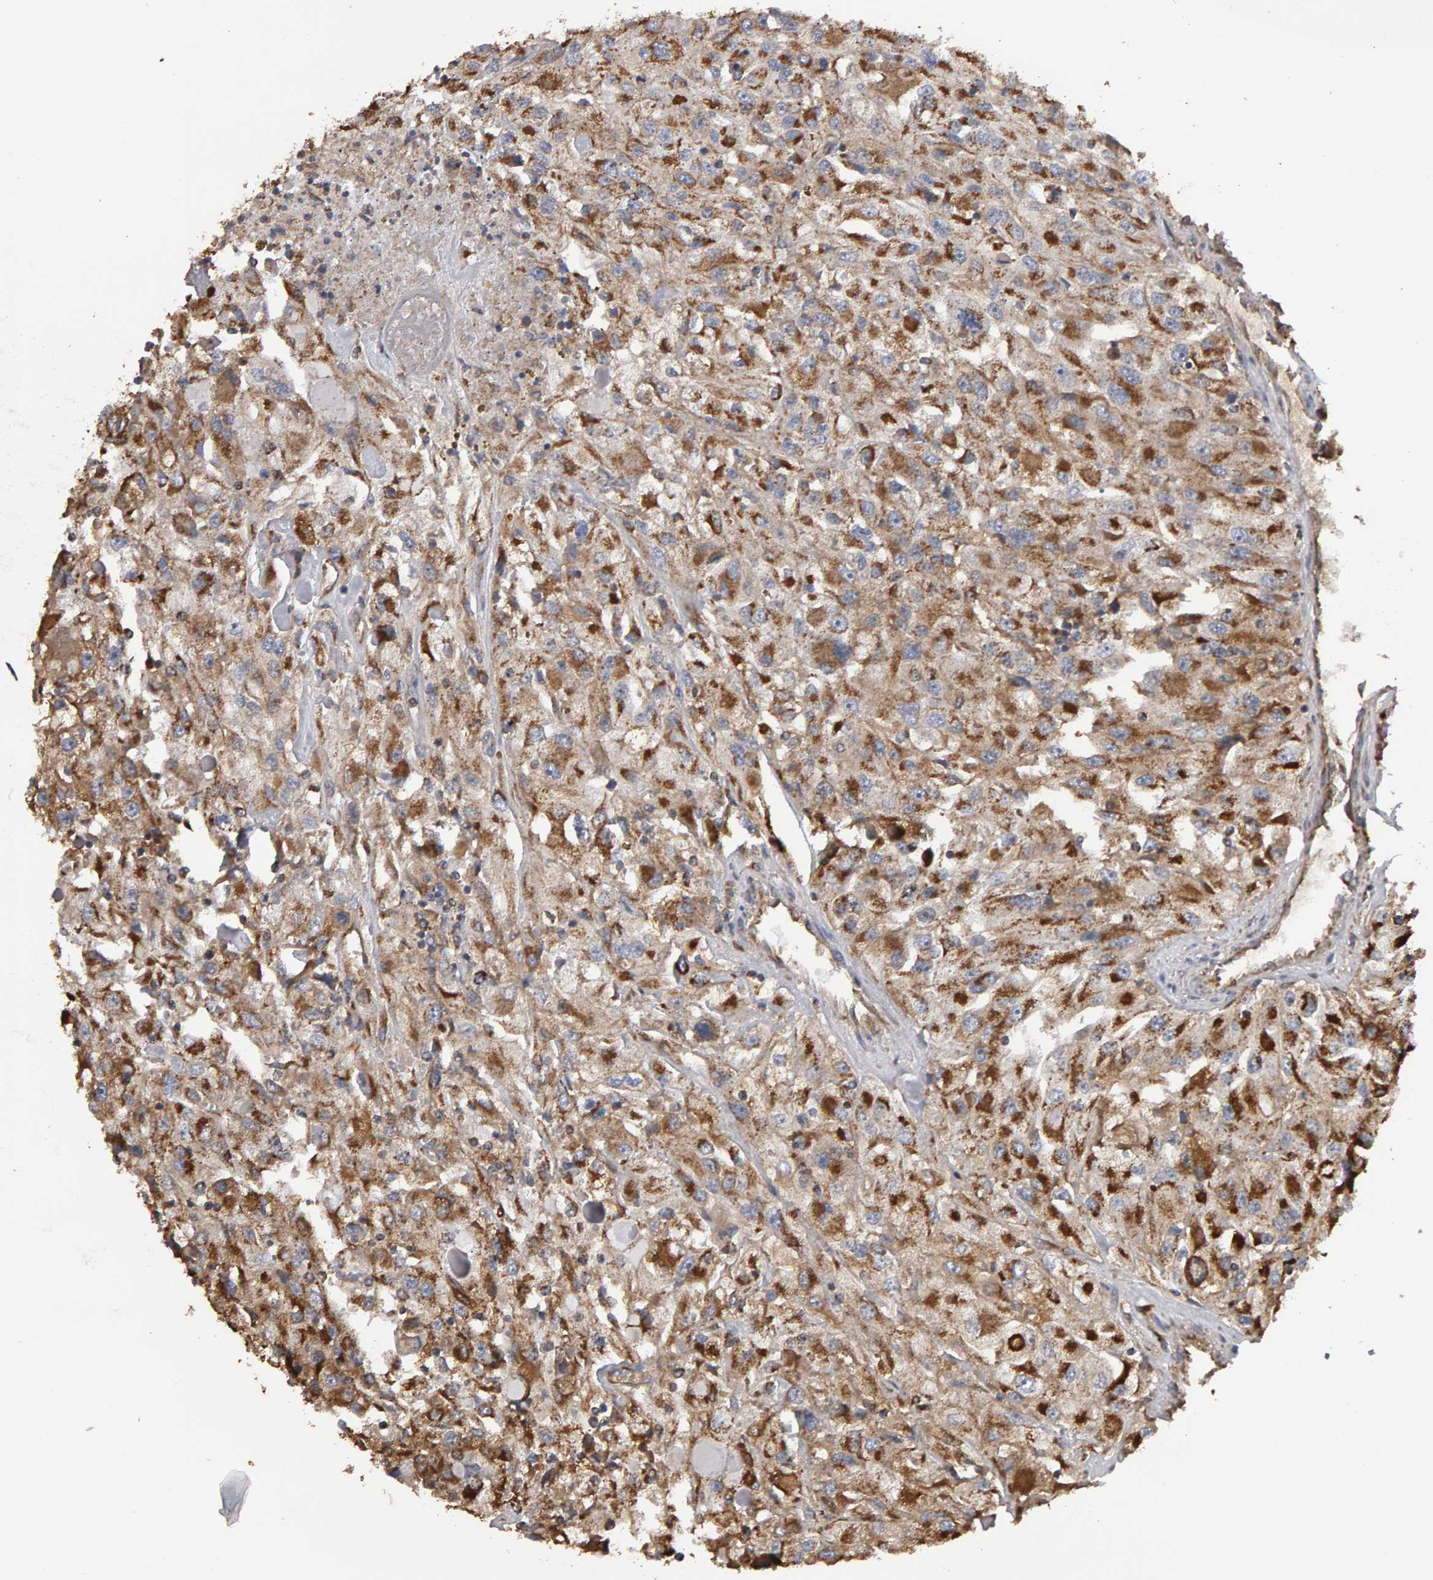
{"staining": {"intensity": "moderate", "quantity": ">75%", "location": "cytoplasmic/membranous"}, "tissue": "renal cancer", "cell_type": "Tumor cells", "image_type": "cancer", "snomed": [{"axis": "morphology", "description": "Adenocarcinoma, NOS"}, {"axis": "topography", "description": "Kidney"}], "caption": "Protein expression by immunohistochemistry displays moderate cytoplasmic/membranous staining in about >75% of tumor cells in renal adenocarcinoma.", "gene": "TOM1L1", "patient": {"sex": "female", "age": 52}}